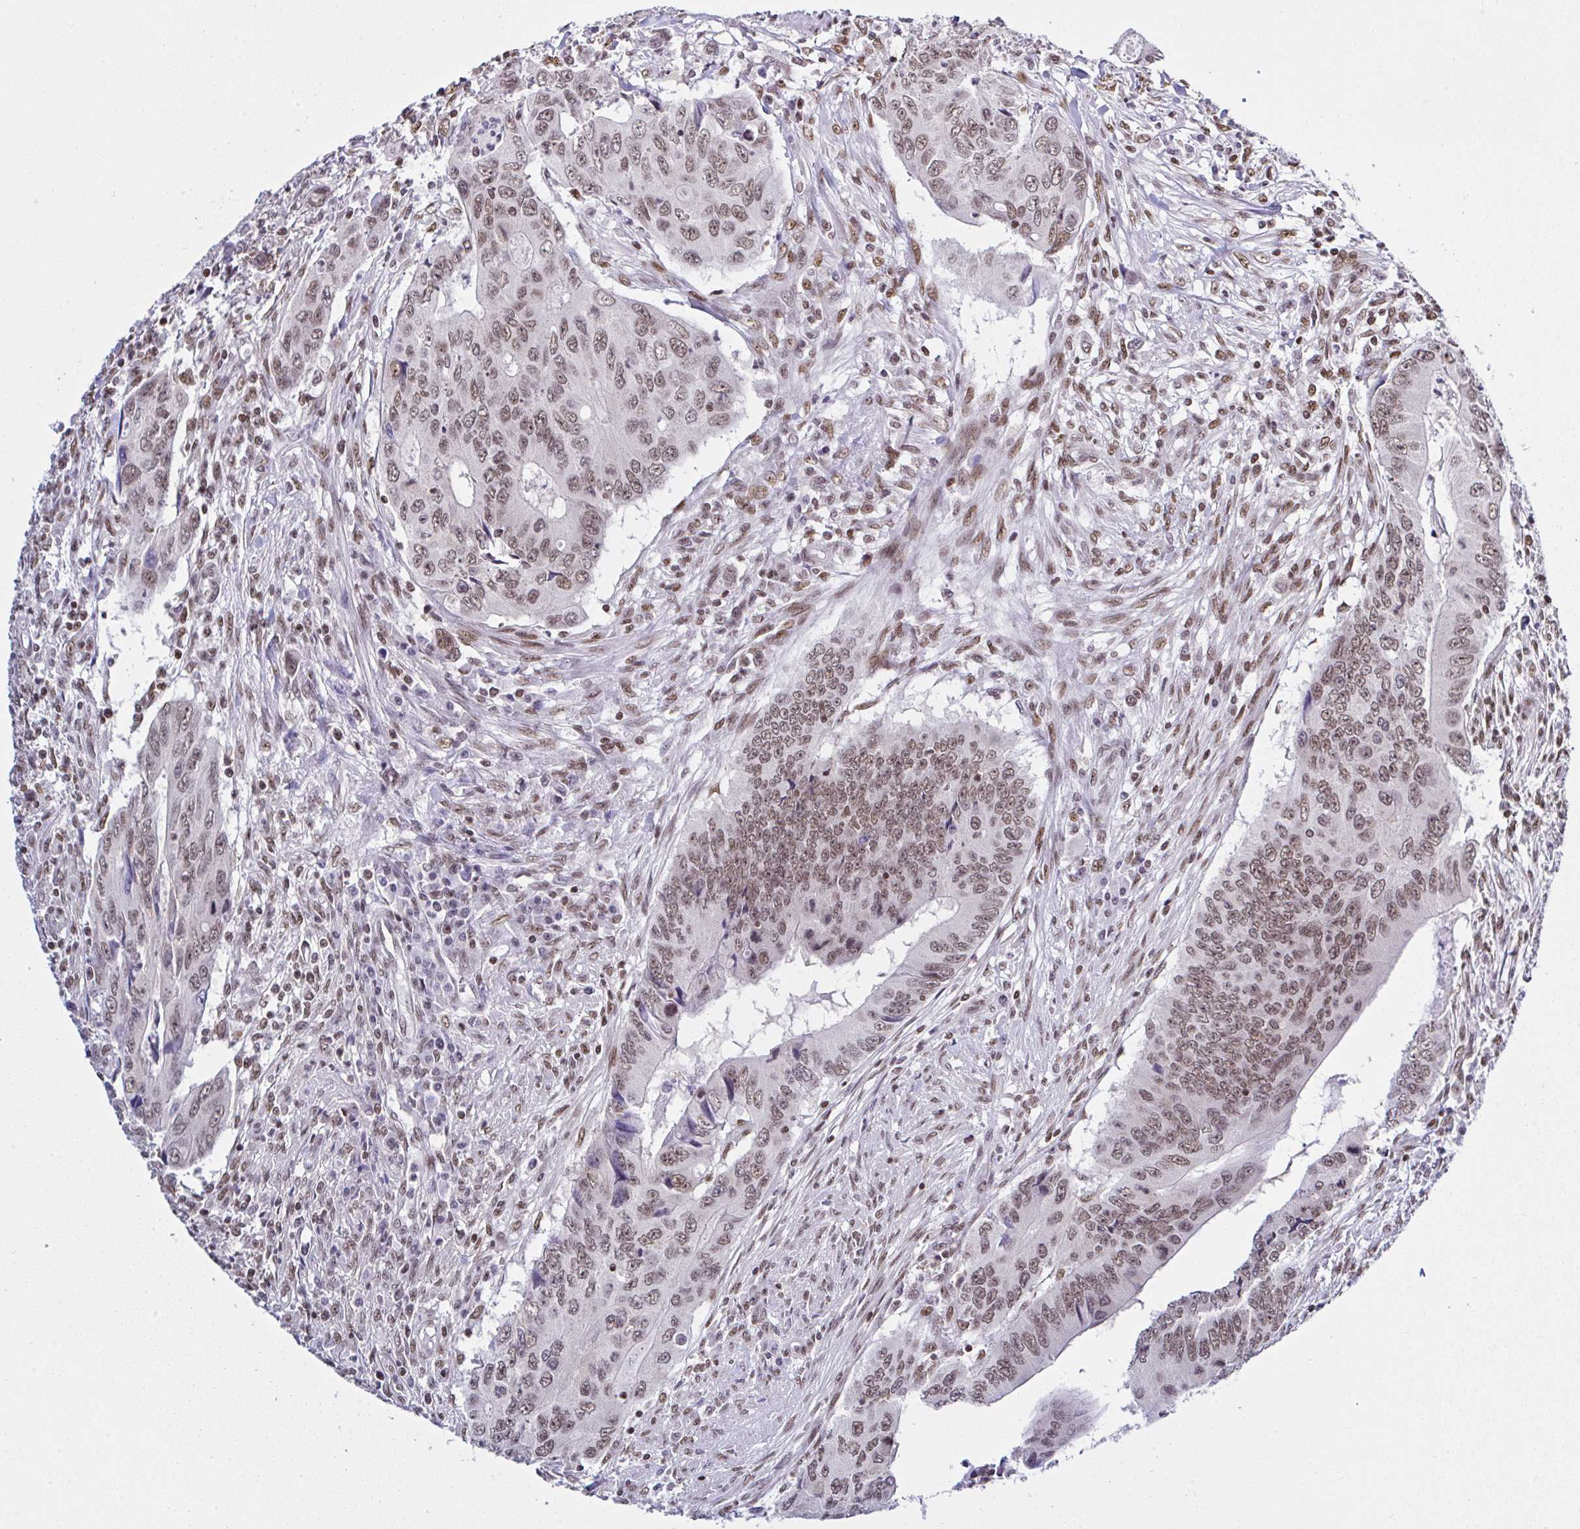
{"staining": {"intensity": "moderate", "quantity": "25%-75%", "location": "nuclear"}, "tissue": "colorectal cancer", "cell_type": "Tumor cells", "image_type": "cancer", "snomed": [{"axis": "morphology", "description": "Adenocarcinoma, NOS"}, {"axis": "topography", "description": "Colon"}], "caption": "Adenocarcinoma (colorectal) stained with IHC reveals moderate nuclear expression in approximately 25%-75% of tumor cells. (Stains: DAB (3,3'-diaminobenzidine) in brown, nuclei in blue, Microscopy: brightfield microscopy at high magnification).", "gene": "DR1", "patient": {"sex": "male", "age": 53}}